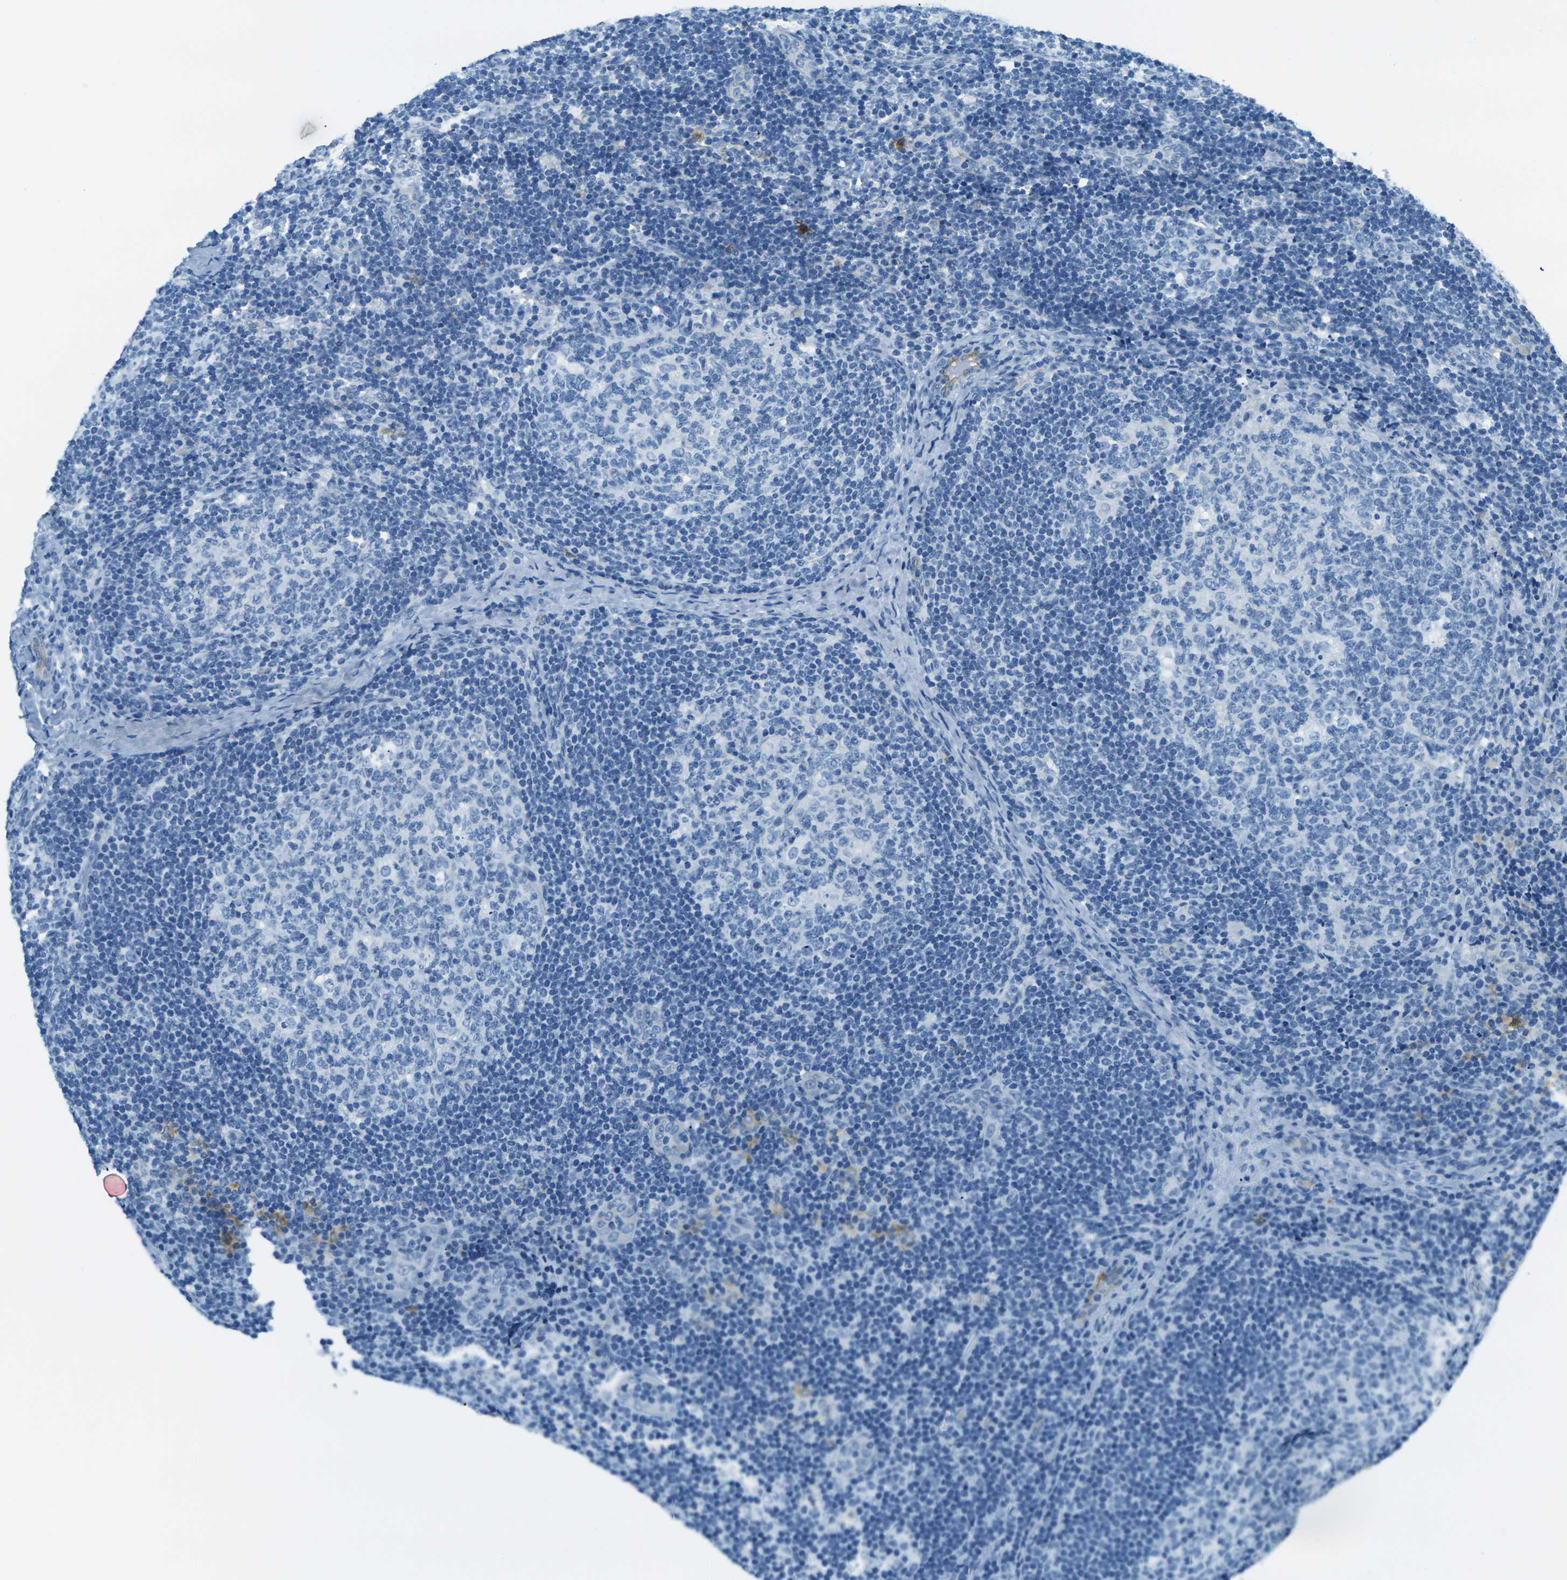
{"staining": {"intensity": "negative", "quantity": "none", "location": "none"}, "tissue": "lymph node", "cell_type": "Germinal center cells", "image_type": "normal", "snomed": [{"axis": "morphology", "description": "Normal tissue, NOS"}, {"axis": "topography", "description": "Lymph node"}], "caption": "This is a micrograph of IHC staining of benign lymph node, which shows no staining in germinal center cells.", "gene": "OCLN", "patient": {"sex": "female", "age": 14}}